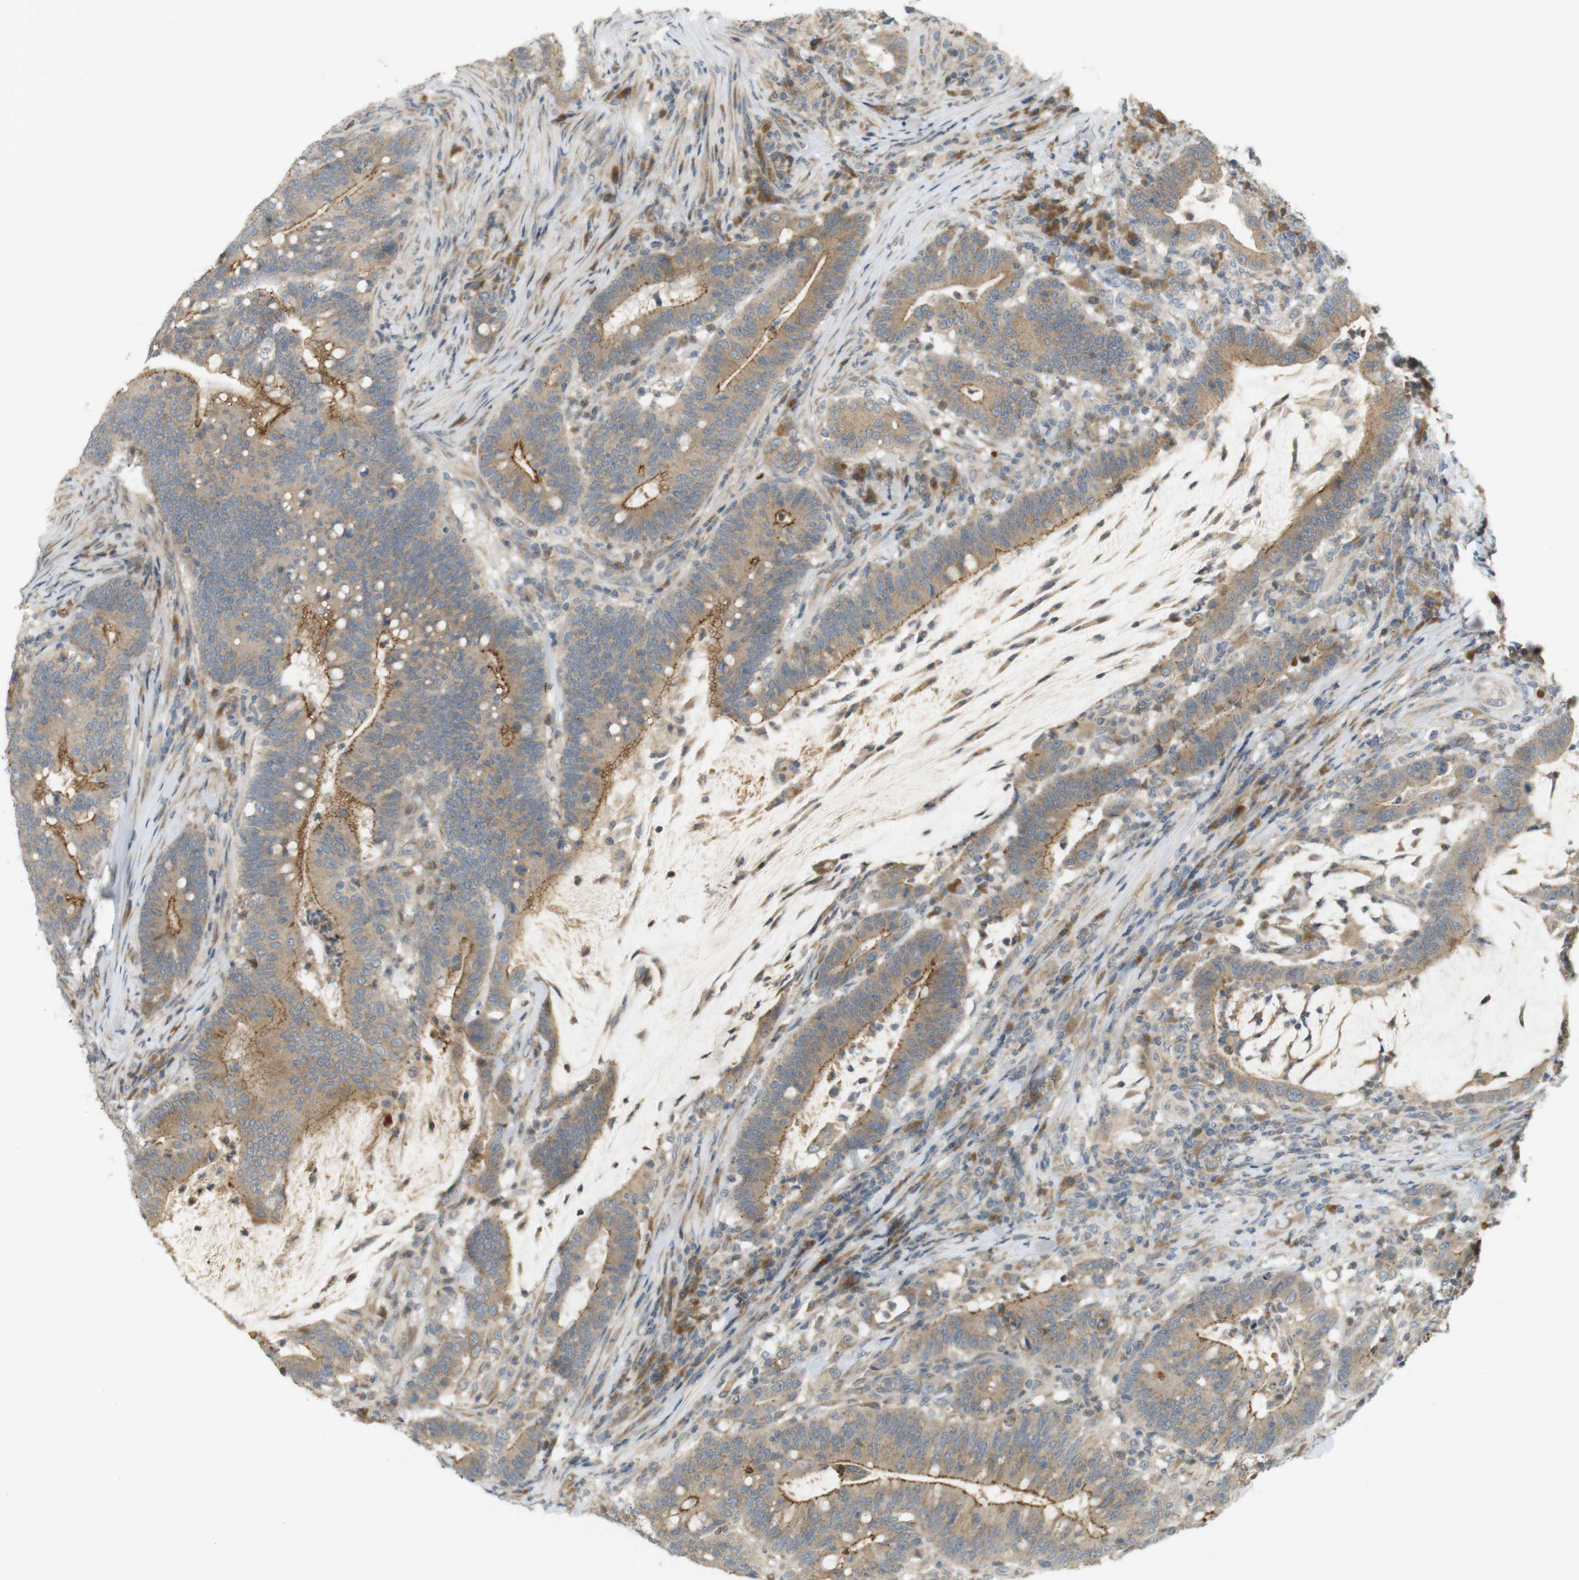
{"staining": {"intensity": "moderate", "quantity": ">75%", "location": "cytoplasmic/membranous"}, "tissue": "colorectal cancer", "cell_type": "Tumor cells", "image_type": "cancer", "snomed": [{"axis": "morphology", "description": "Normal tissue, NOS"}, {"axis": "morphology", "description": "Adenocarcinoma, NOS"}, {"axis": "topography", "description": "Colon"}], "caption": "DAB (3,3'-diaminobenzidine) immunohistochemical staining of colorectal adenocarcinoma reveals moderate cytoplasmic/membranous protein expression in about >75% of tumor cells.", "gene": "CLRN3", "patient": {"sex": "female", "age": 66}}